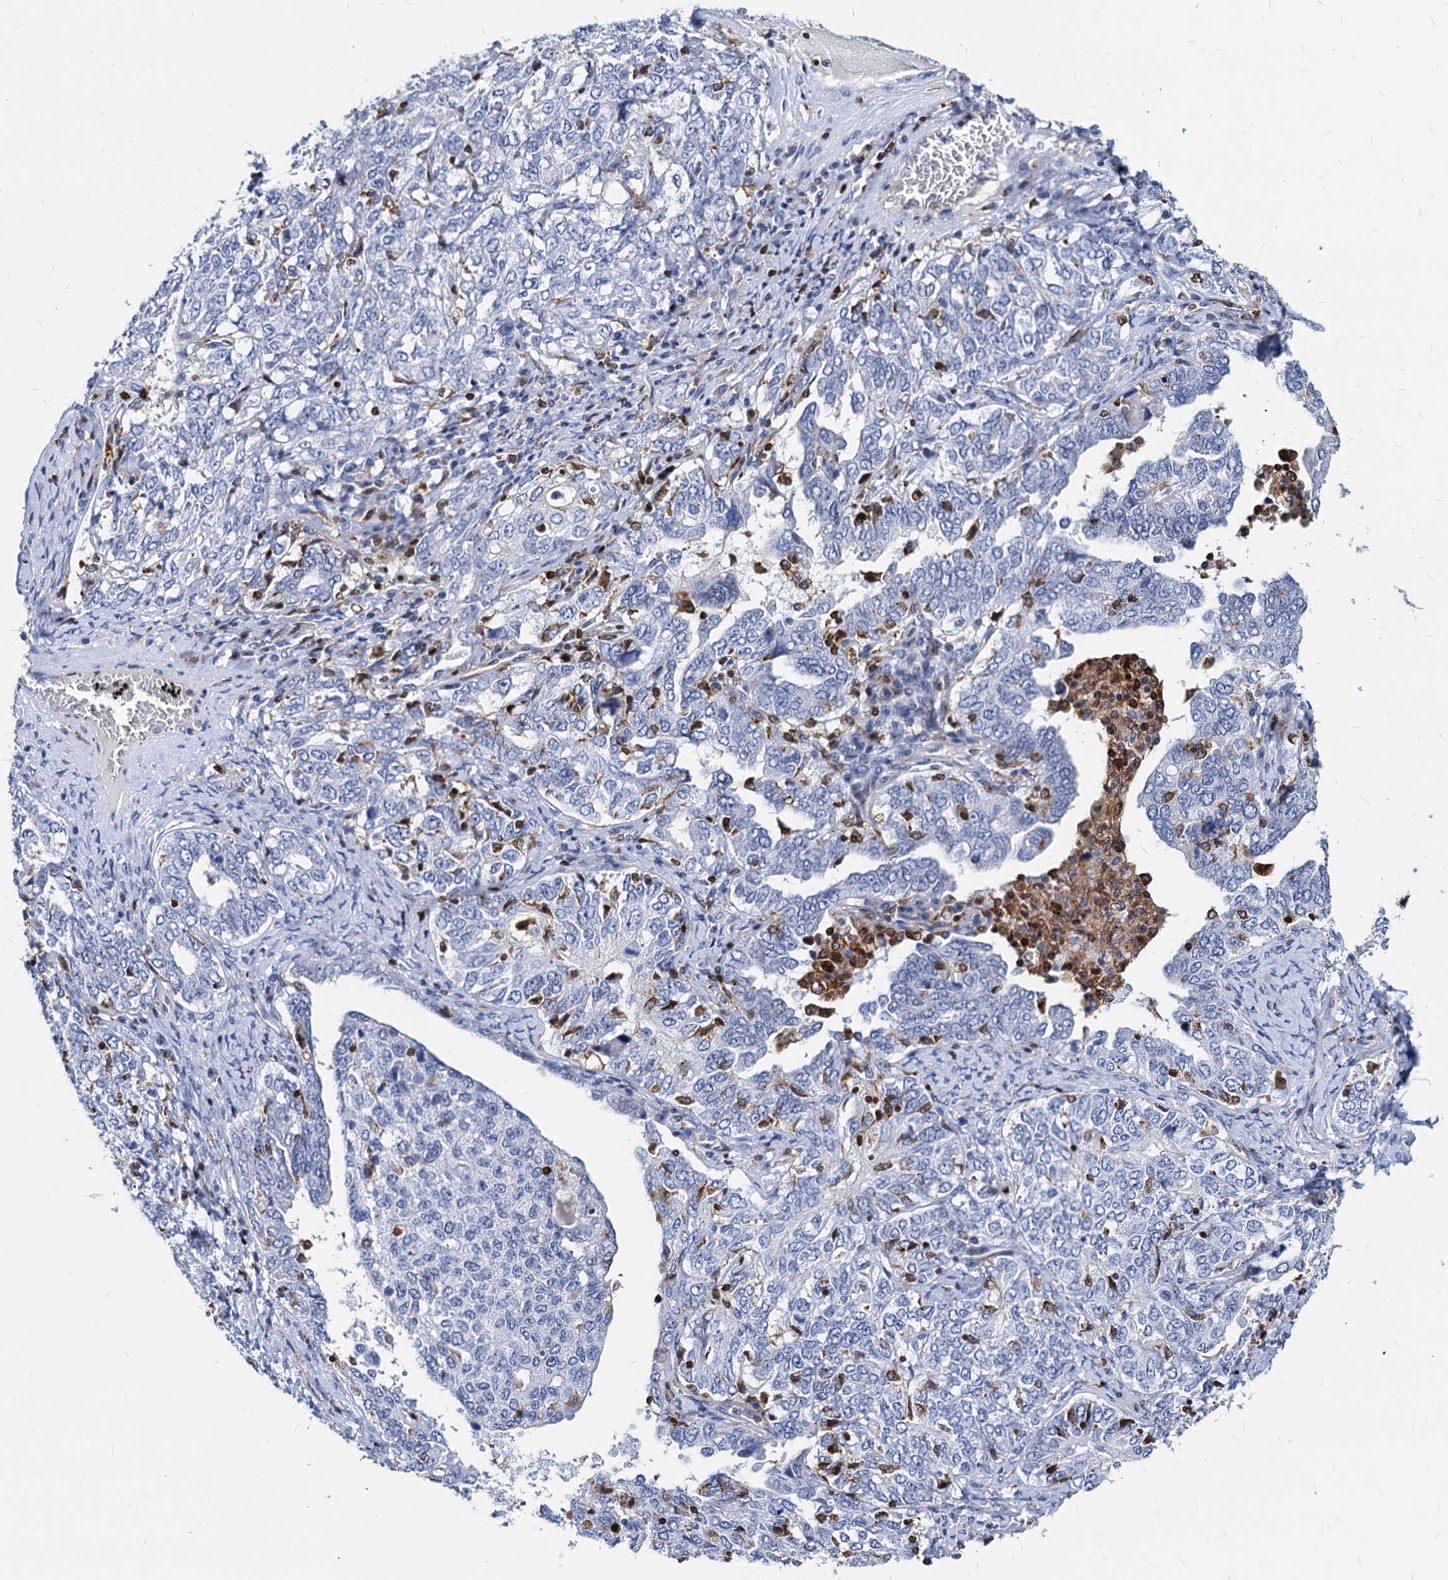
{"staining": {"intensity": "negative", "quantity": "none", "location": "none"}, "tissue": "ovarian cancer", "cell_type": "Tumor cells", "image_type": "cancer", "snomed": [{"axis": "morphology", "description": "Carcinoma, endometroid"}, {"axis": "topography", "description": "Ovary"}], "caption": "The image demonstrates no staining of tumor cells in endometroid carcinoma (ovarian). (IHC, brightfield microscopy, high magnification).", "gene": "LCP2", "patient": {"sex": "female", "age": 62}}